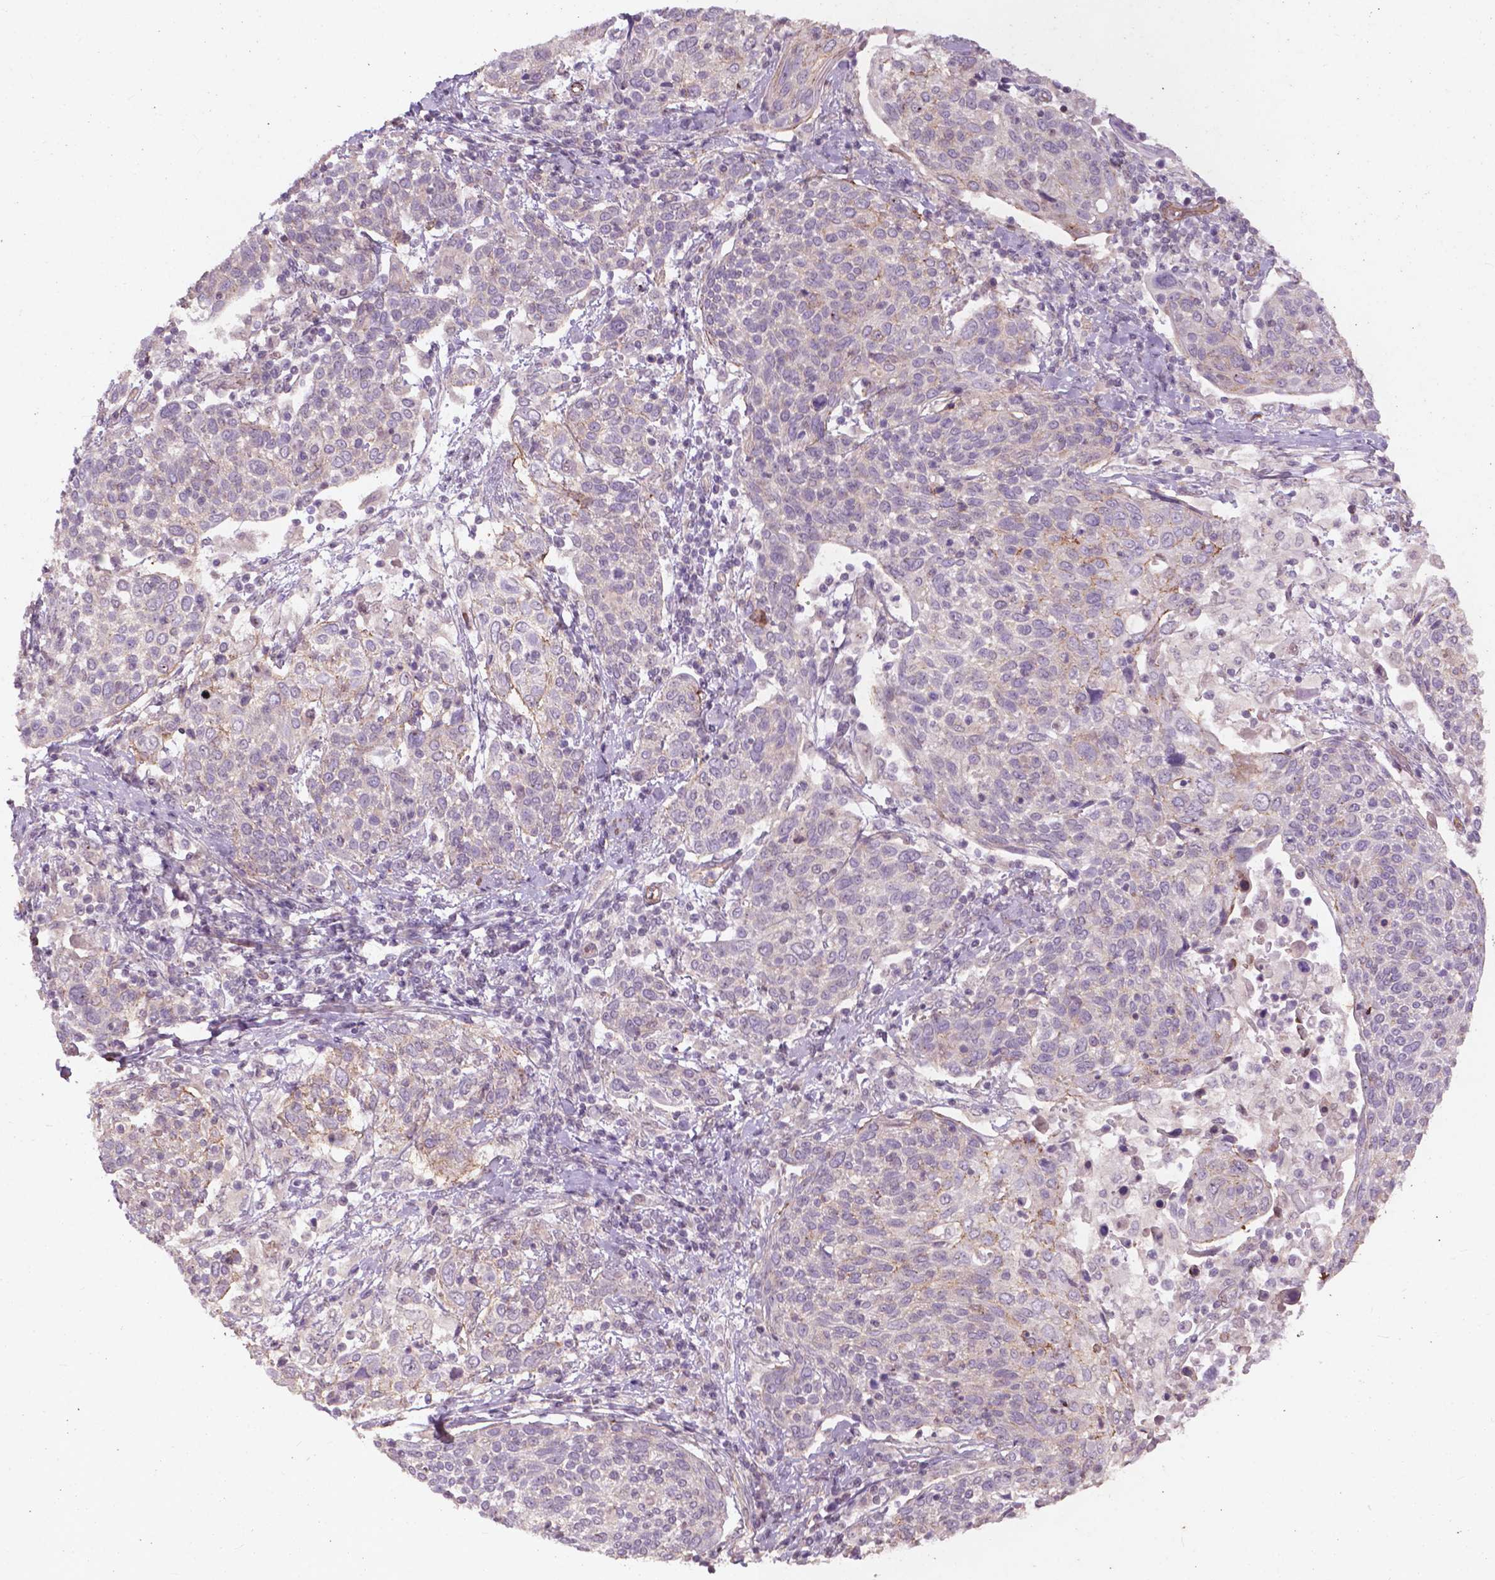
{"staining": {"intensity": "negative", "quantity": "none", "location": "none"}, "tissue": "cervical cancer", "cell_type": "Tumor cells", "image_type": "cancer", "snomed": [{"axis": "morphology", "description": "Squamous cell carcinoma, NOS"}, {"axis": "topography", "description": "Cervix"}], "caption": "Tumor cells are negative for brown protein staining in cervical squamous cell carcinoma. (DAB immunohistochemistry (IHC) visualized using brightfield microscopy, high magnification).", "gene": "RFPL4B", "patient": {"sex": "female", "age": 61}}